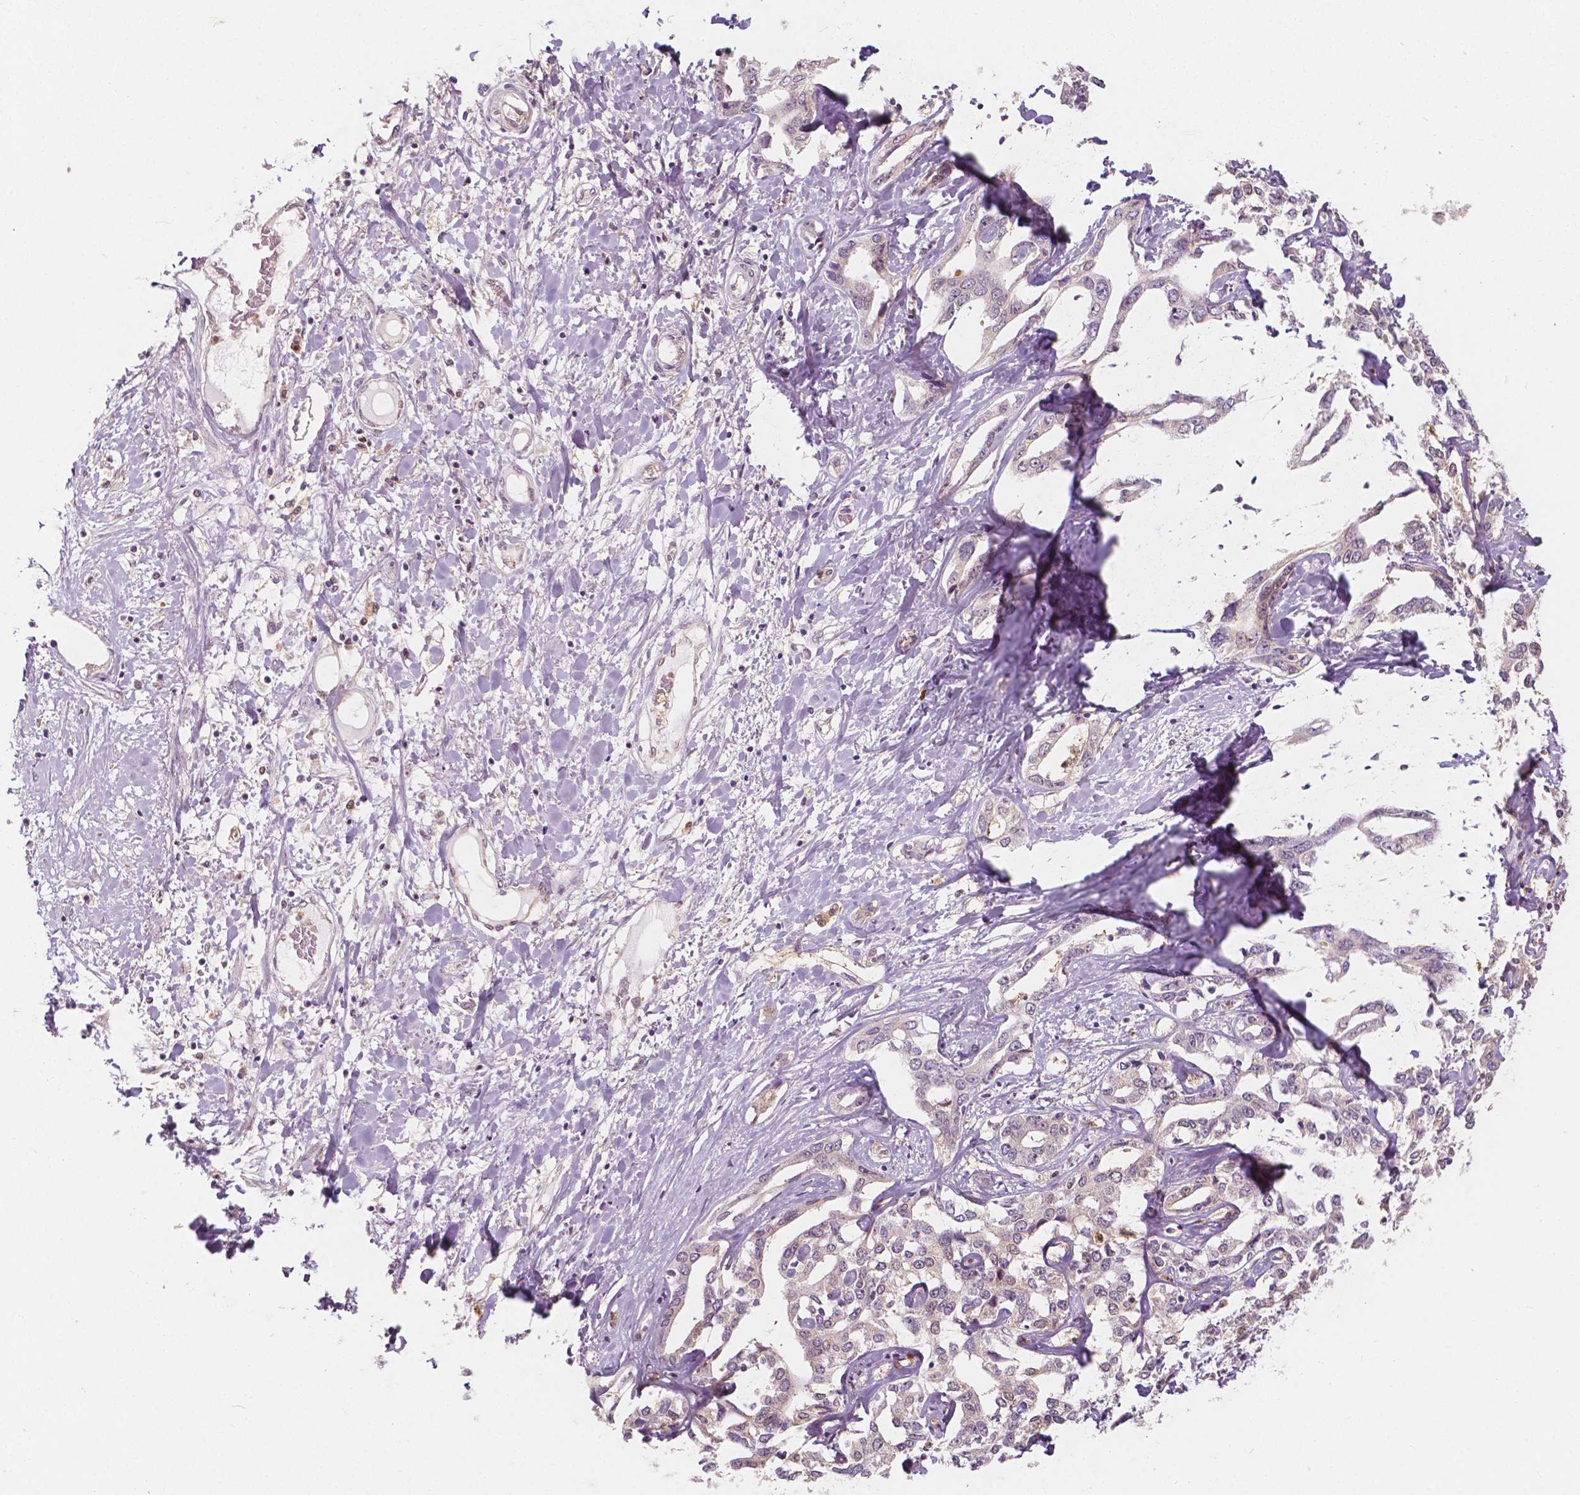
{"staining": {"intensity": "negative", "quantity": "none", "location": "none"}, "tissue": "liver cancer", "cell_type": "Tumor cells", "image_type": "cancer", "snomed": [{"axis": "morphology", "description": "Cholangiocarcinoma"}, {"axis": "topography", "description": "Liver"}], "caption": "Tumor cells show no significant protein staining in liver cancer. (DAB (3,3'-diaminobenzidine) immunohistochemistry with hematoxylin counter stain).", "gene": "NAPRT", "patient": {"sex": "male", "age": 59}}